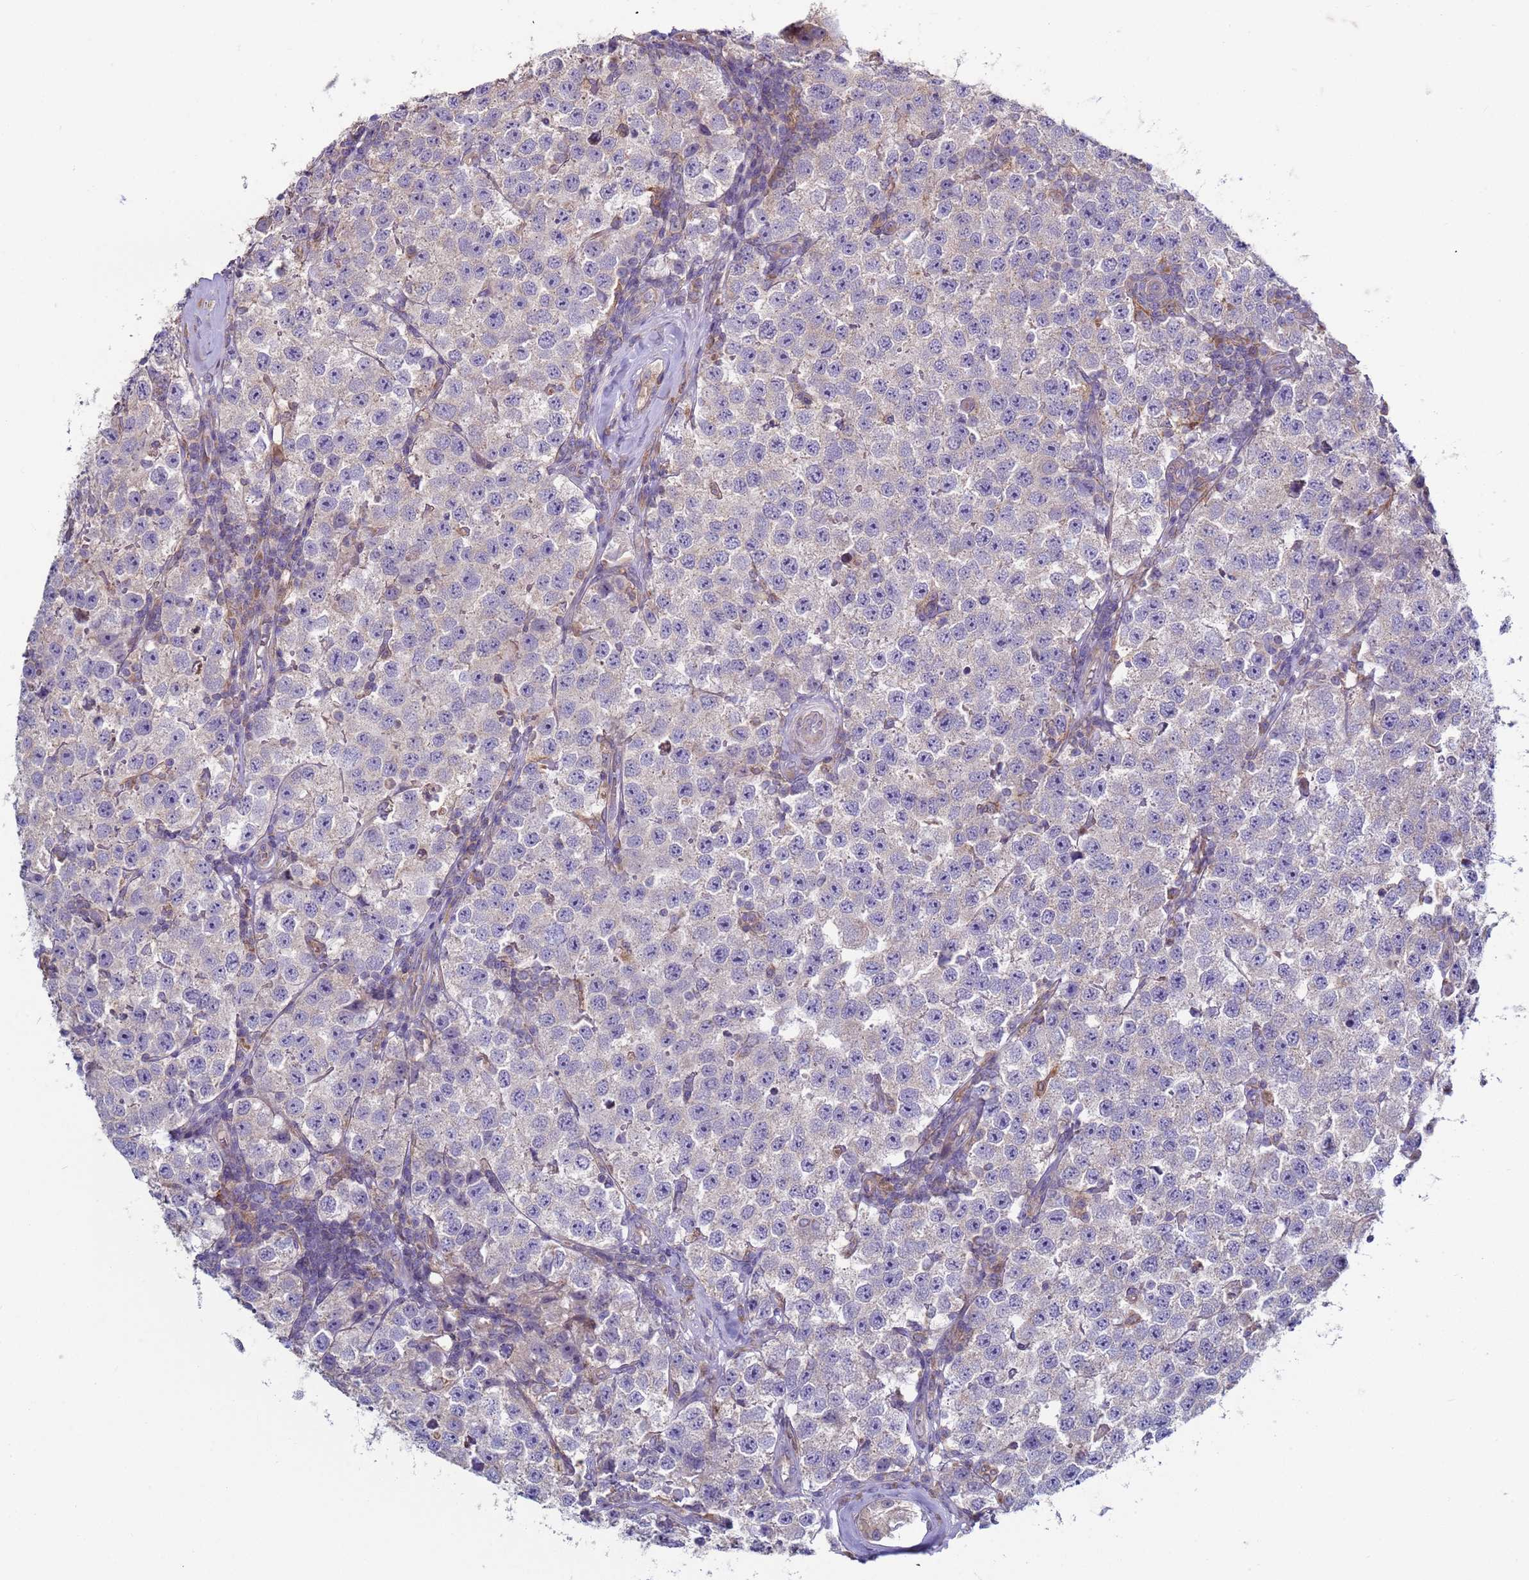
{"staining": {"intensity": "negative", "quantity": "none", "location": "none"}, "tissue": "testis cancer", "cell_type": "Tumor cells", "image_type": "cancer", "snomed": [{"axis": "morphology", "description": "Seminoma, NOS"}, {"axis": "topography", "description": "Testis"}], "caption": "Immunohistochemical staining of seminoma (testis) reveals no significant staining in tumor cells.", "gene": "DIP2B", "patient": {"sex": "male", "age": 34}}